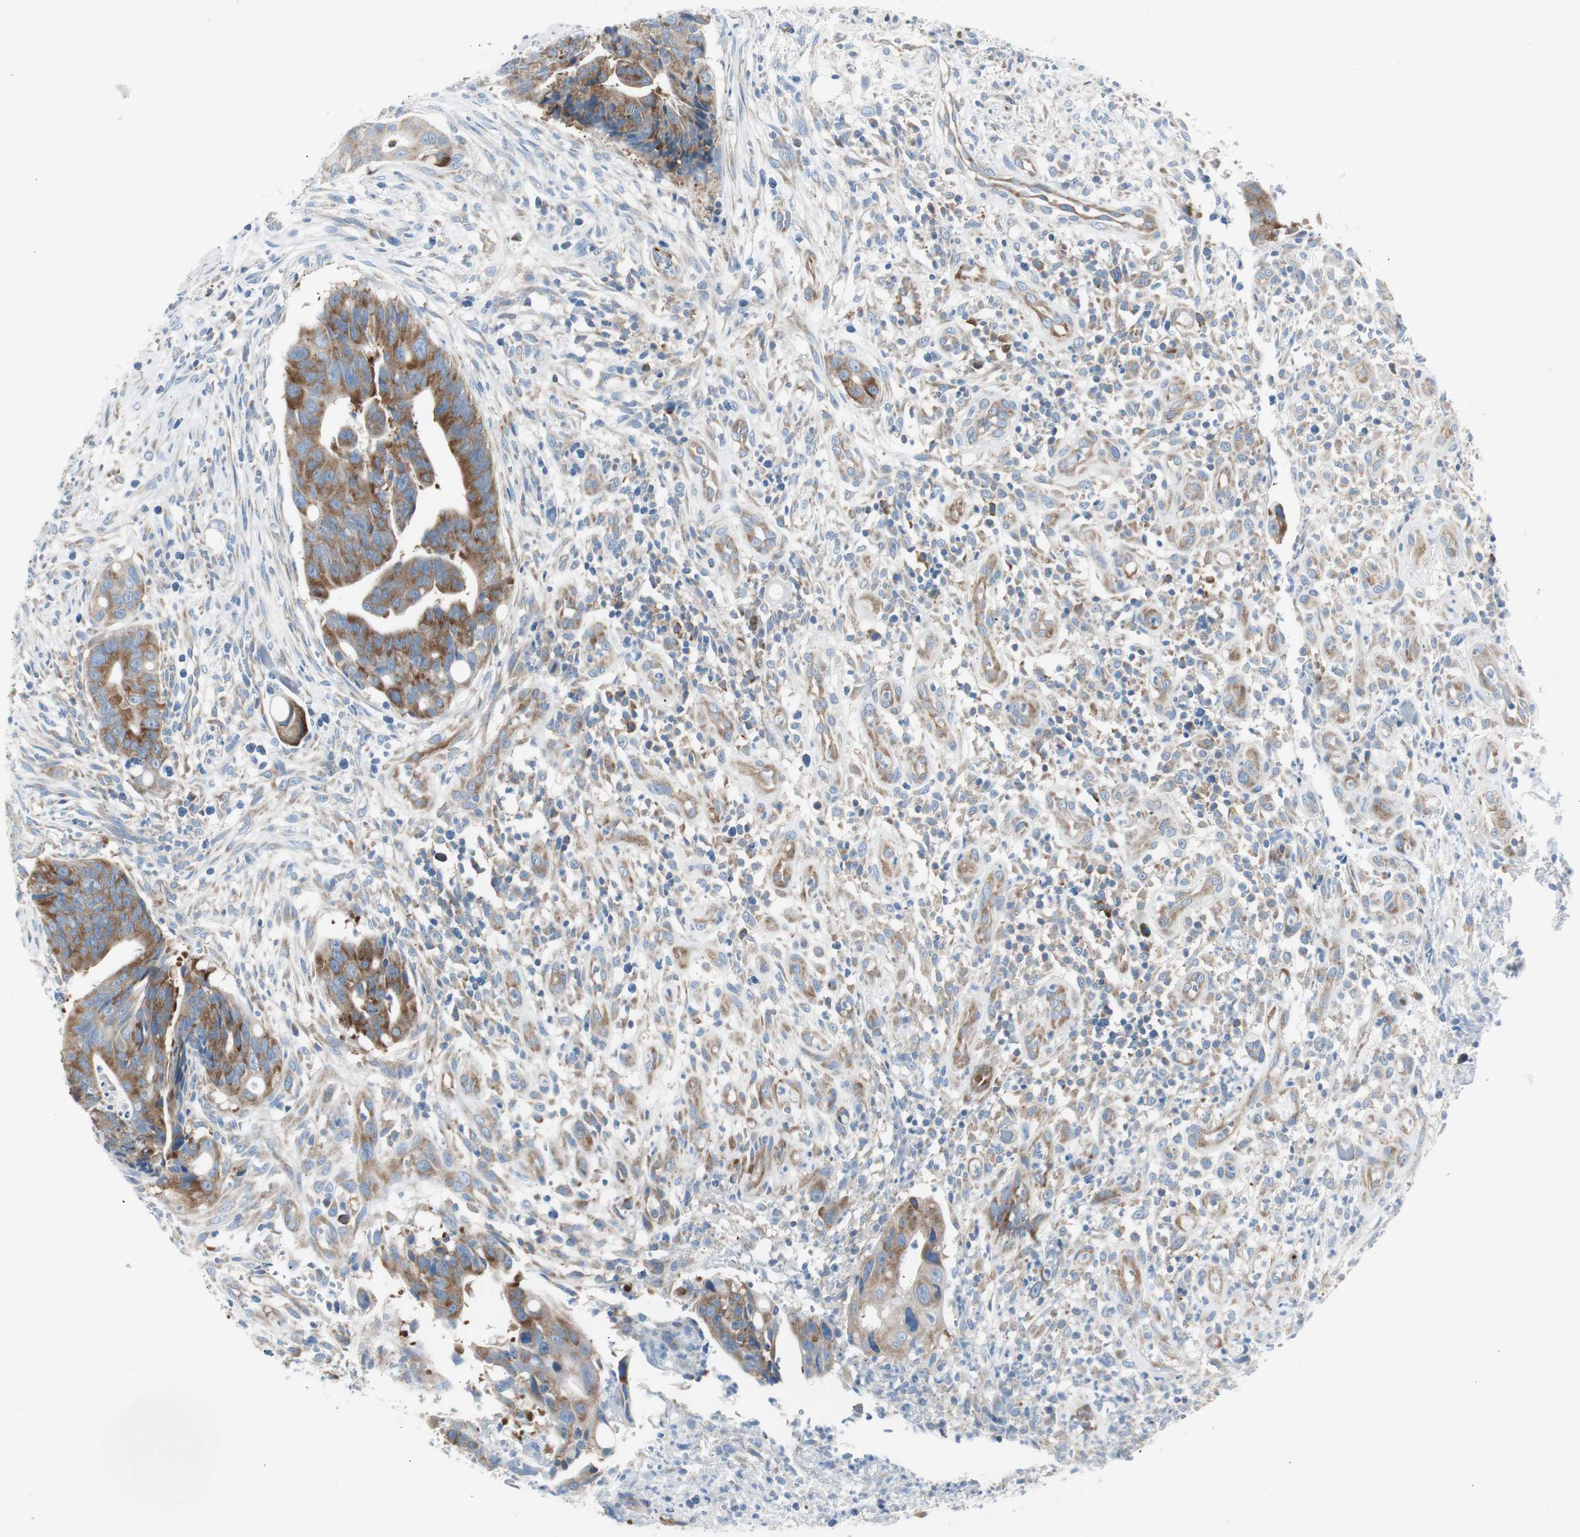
{"staining": {"intensity": "weak", "quantity": ">75%", "location": "cytoplasmic/membranous"}, "tissue": "colorectal cancer", "cell_type": "Tumor cells", "image_type": "cancer", "snomed": [{"axis": "morphology", "description": "Adenocarcinoma, NOS"}, {"axis": "topography", "description": "Colon"}], "caption": "Protein expression analysis of human colorectal cancer (adenocarcinoma) reveals weak cytoplasmic/membranous expression in approximately >75% of tumor cells.", "gene": "RPS12", "patient": {"sex": "female", "age": 57}}